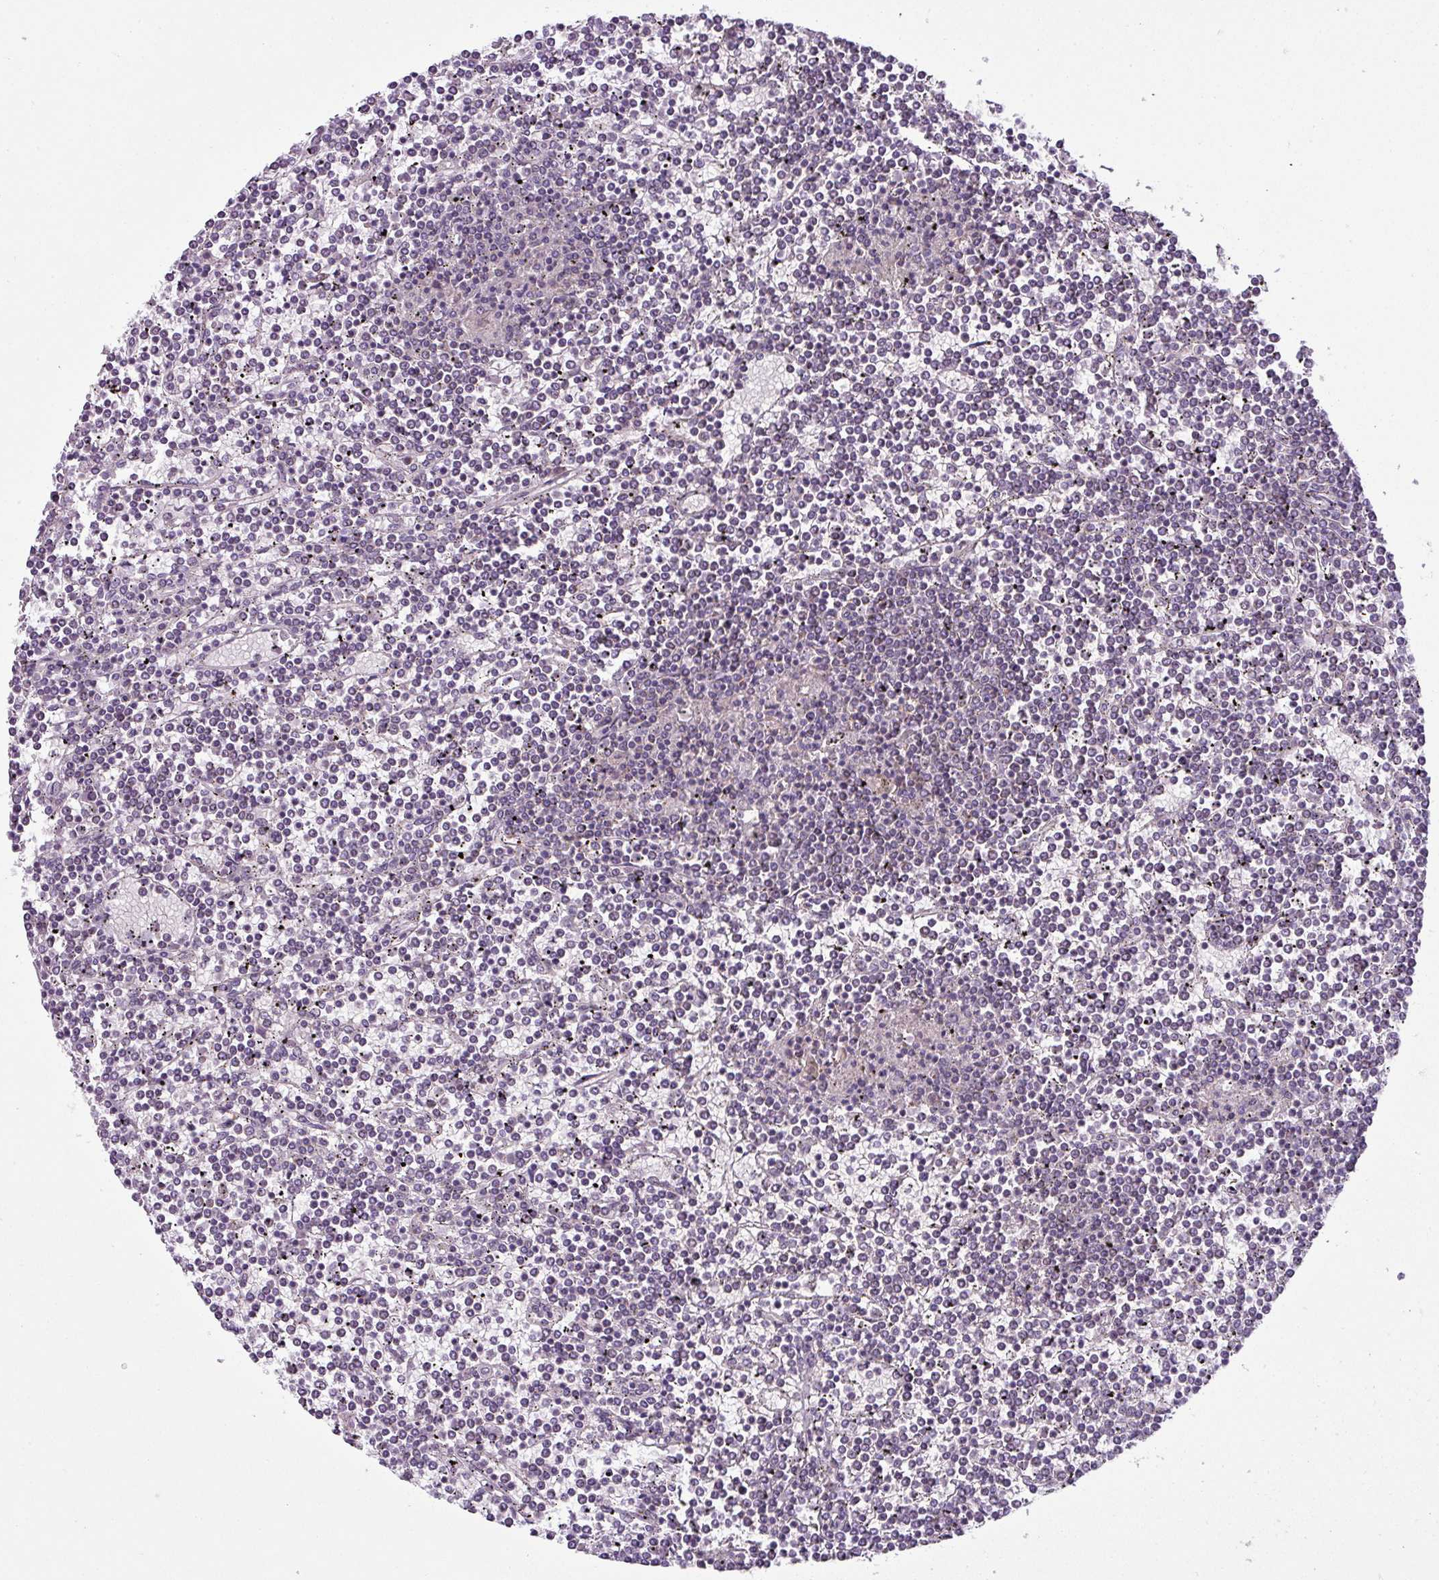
{"staining": {"intensity": "negative", "quantity": "none", "location": "none"}, "tissue": "lymphoma", "cell_type": "Tumor cells", "image_type": "cancer", "snomed": [{"axis": "morphology", "description": "Malignant lymphoma, non-Hodgkin's type, Low grade"}, {"axis": "topography", "description": "Spleen"}], "caption": "There is no significant positivity in tumor cells of lymphoma.", "gene": "DERPC", "patient": {"sex": "female", "age": 19}}